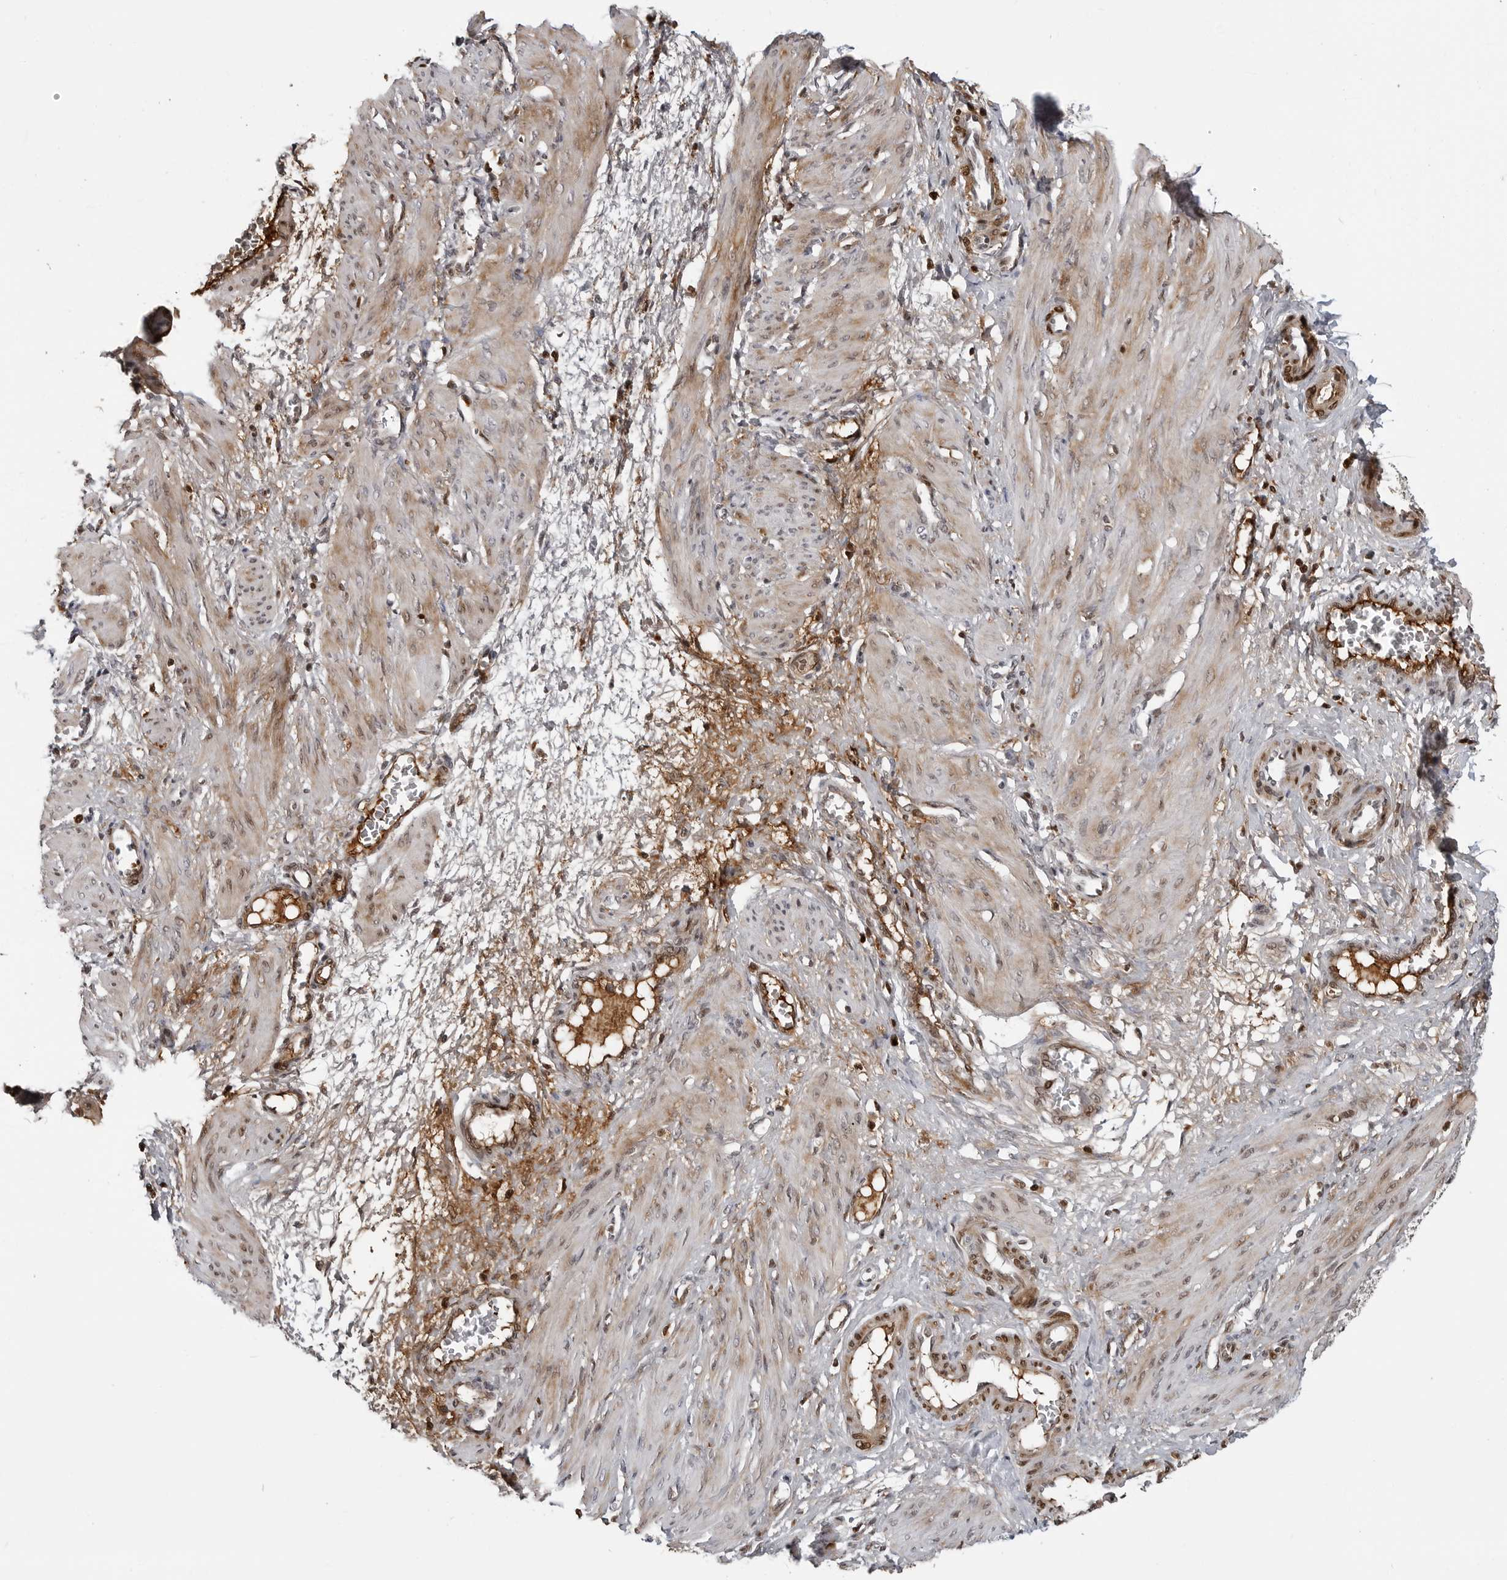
{"staining": {"intensity": "moderate", "quantity": "<25%", "location": "nuclear"}, "tissue": "smooth muscle", "cell_type": "Smooth muscle cells", "image_type": "normal", "snomed": [{"axis": "morphology", "description": "Normal tissue, NOS"}, {"axis": "topography", "description": "Endometrium"}], "caption": "An immunohistochemistry image of benign tissue is shown. Protein staining in brown shows moderate nuclear positivity in smooth muscle within smooth muscle cells. The staining is performed using DAB (3,3'-diaminobenzidine) brown chromogen to label protein expression. The nuclei are counter-stained blue using hematoxylin.", "gene": "CXCR5", "patient": {"sex": "female", "age": 33}}